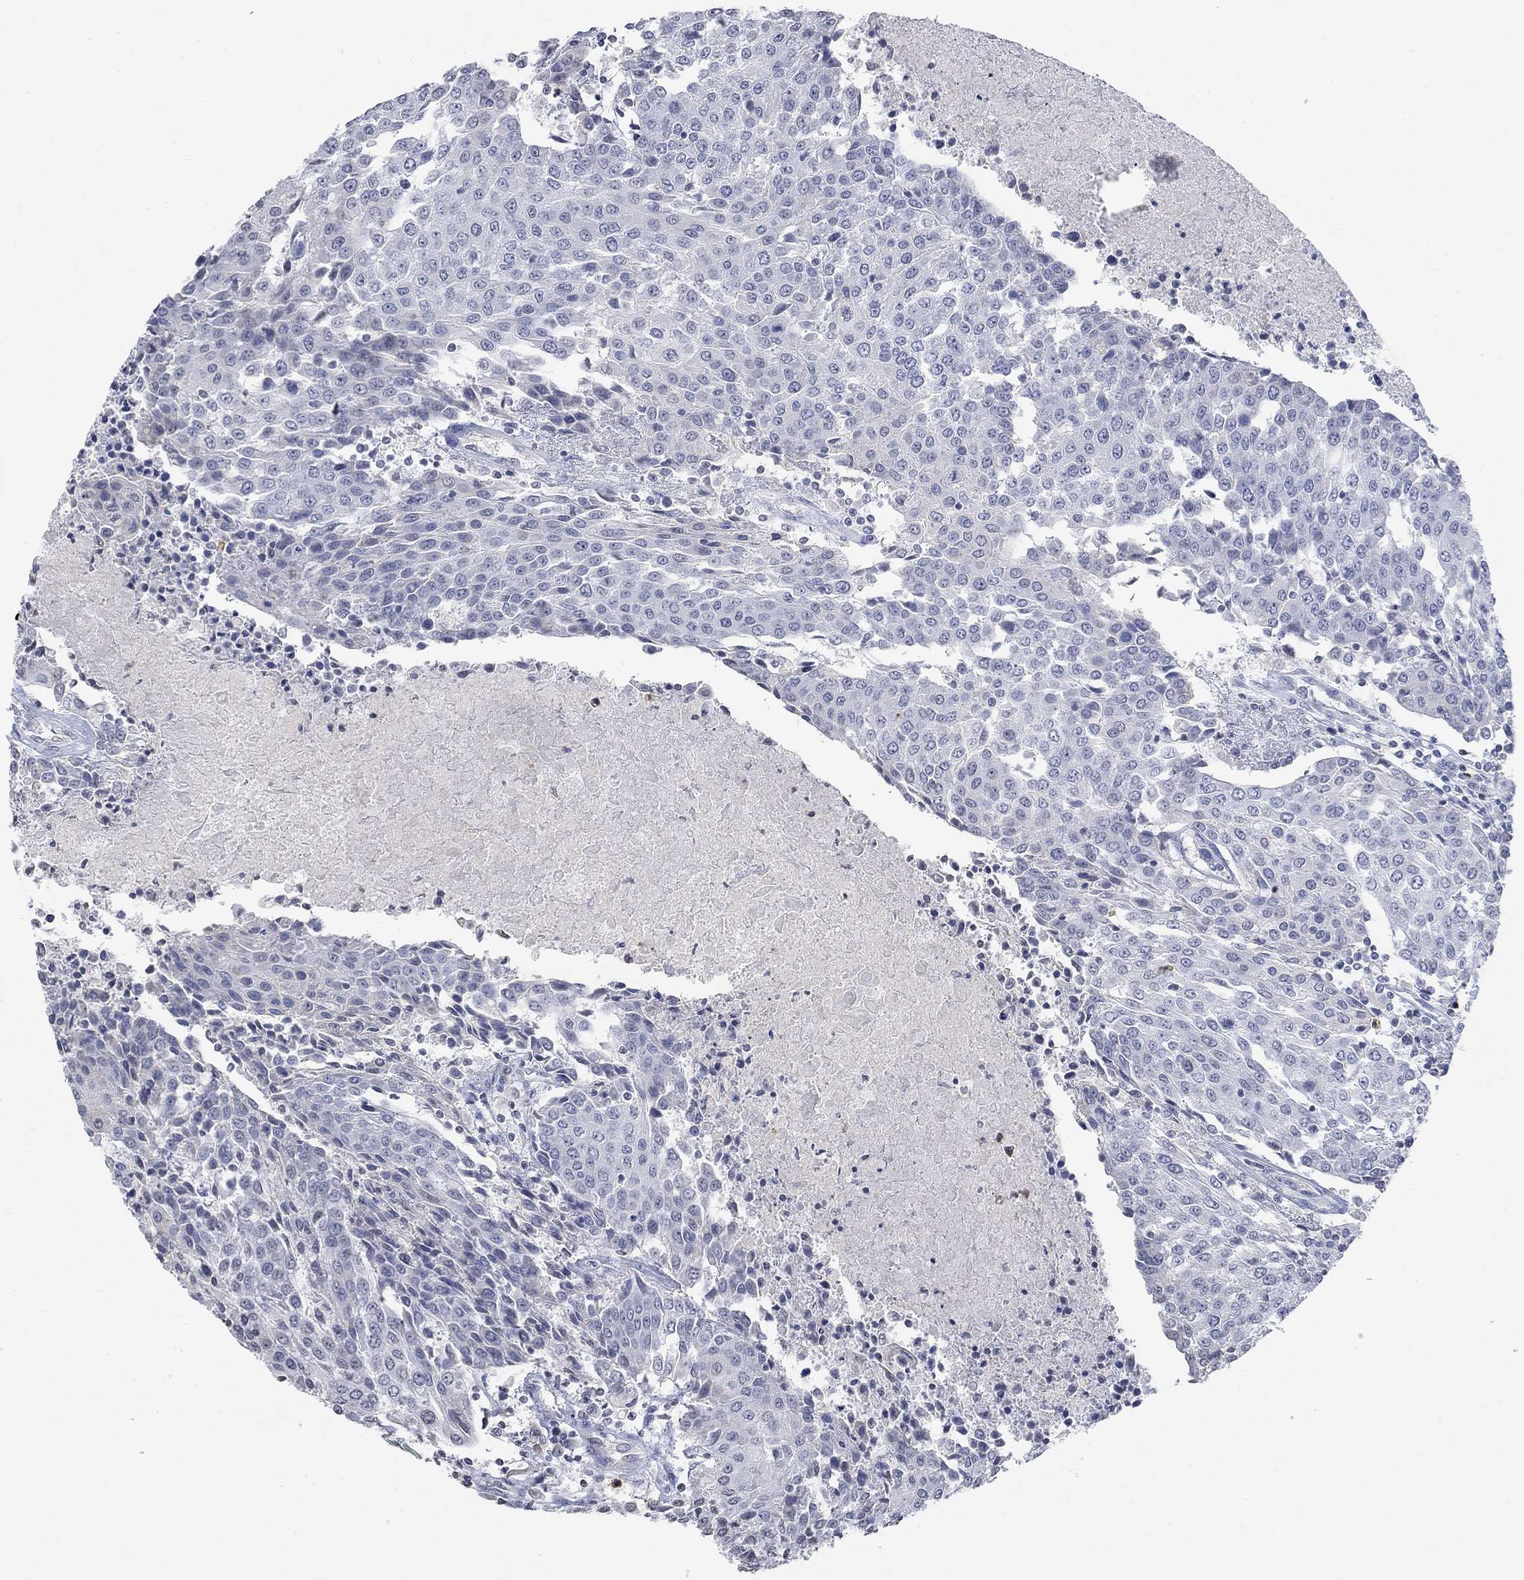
{"staining": {"intensity": "negative", "quantity": "none", "location": "none"}, "tissue": "urothelial cancer", "cell_type": "Tumor cells", "image_type": "cancer", "snomed": [{"axis": "morphology", "description": "Urothelial carcinoma, High grade"}, {"axis": "topography", "description": "Urinary bladder"}], "caption": "Histopathology image shows no significant protein positivity in tumor cells of high-grade urothelial carcinoma. (DAB IHC with hematoxylin counter stain).", "gene": "TMEM255A", "patient": {"sex": "female", "age": 85}}